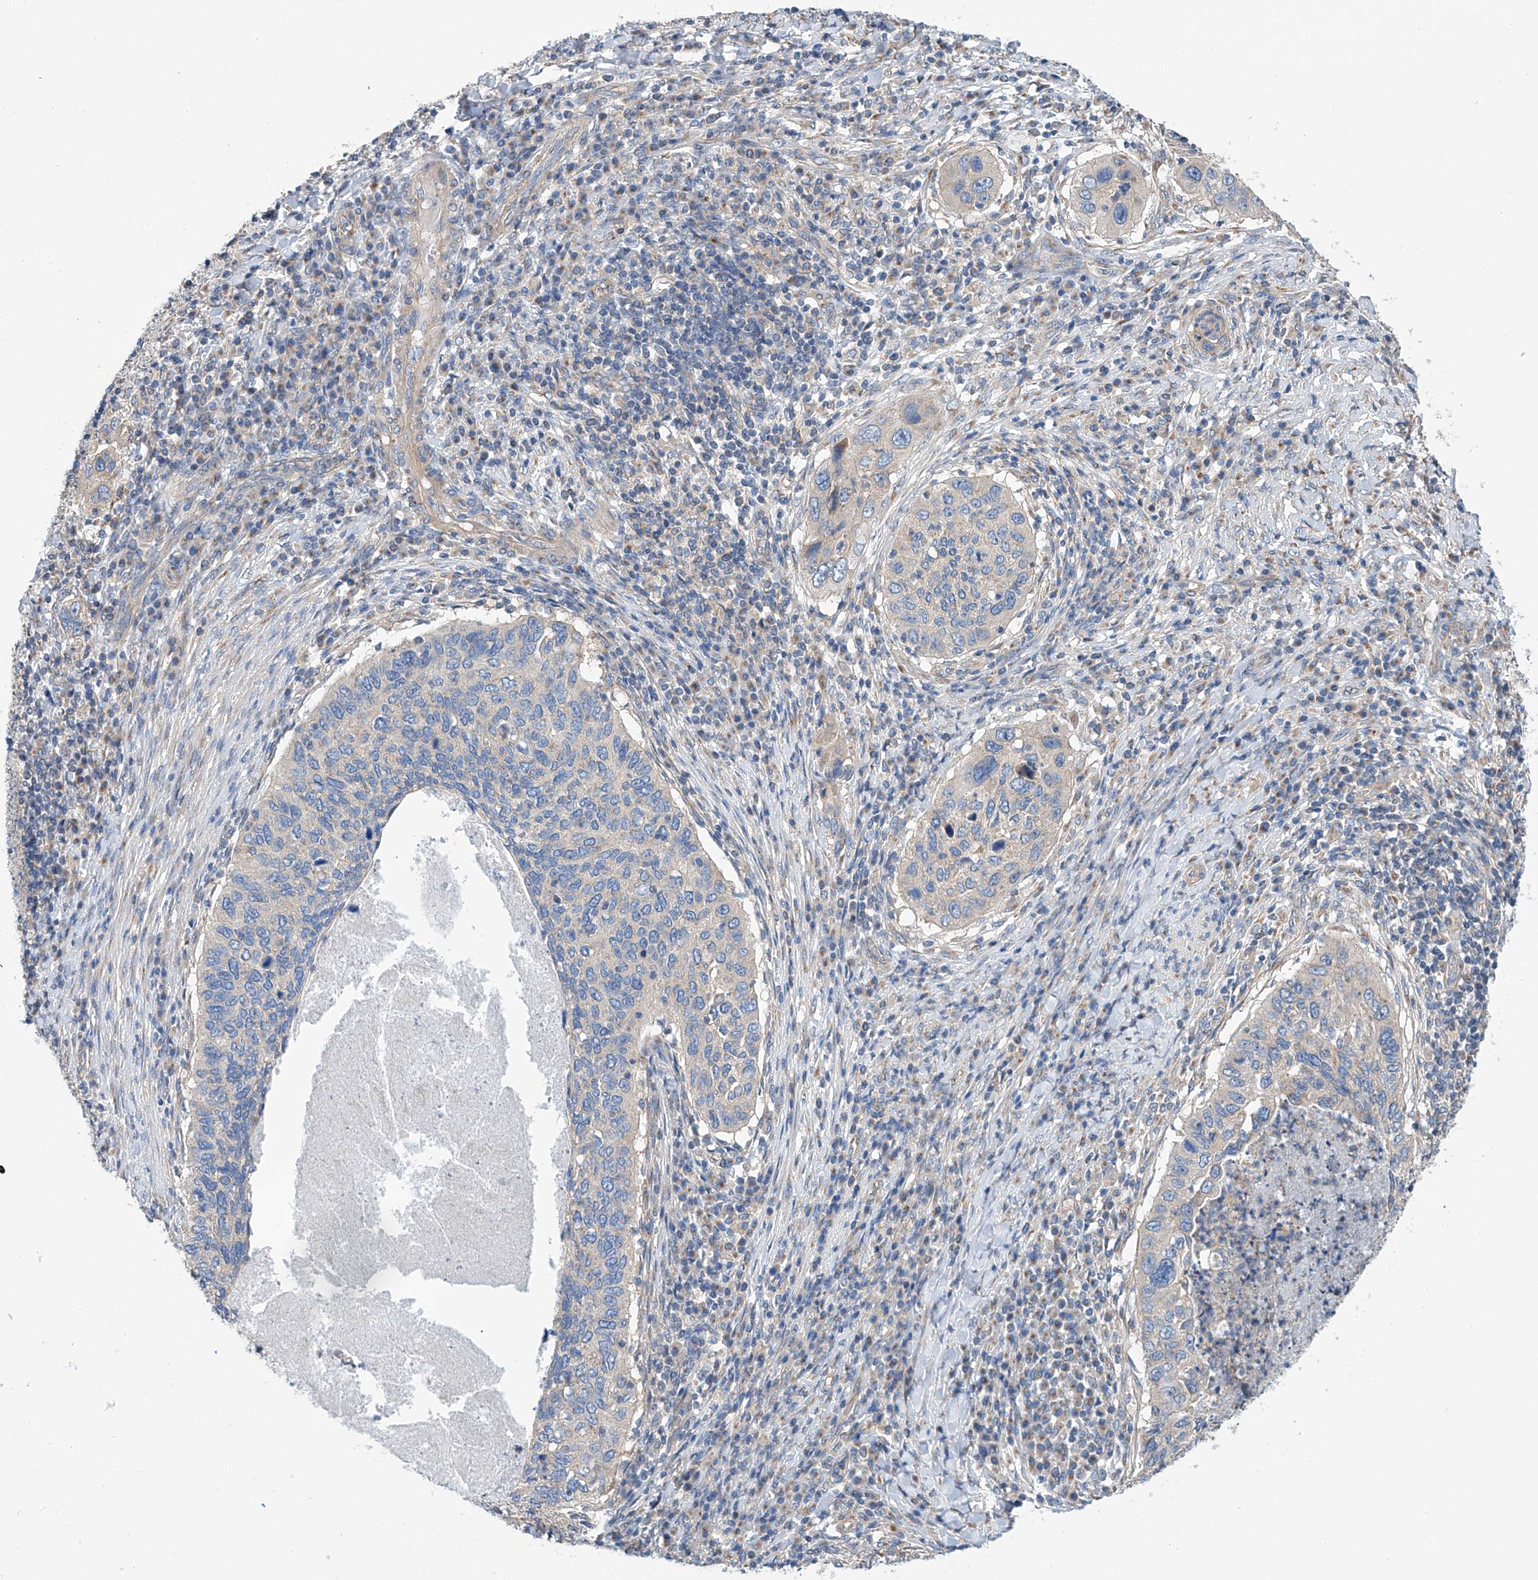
{"staining": {"intensity": "negative", "quantity": "none", "location": "none"}, "tissue": "cervical cancer", "cell_type": "Tumor cells", "image_type": "cancer", "snomed": [{"axis": "morphology", "description": "Squamous cell carcinoma, NOS"}, {"axis": "topography", "description": "Cervix"}], "caption": "Immunohistochemistry (IHC) image of neoplastic tissue: squamous cell carcinoma (cervical) stained with DAB (3,3'-diaminobenzidine) shows no significant protein expression in tumor cells.", "gene": "SLC22A7", "patient": {"sex": "female", "age": 38}}